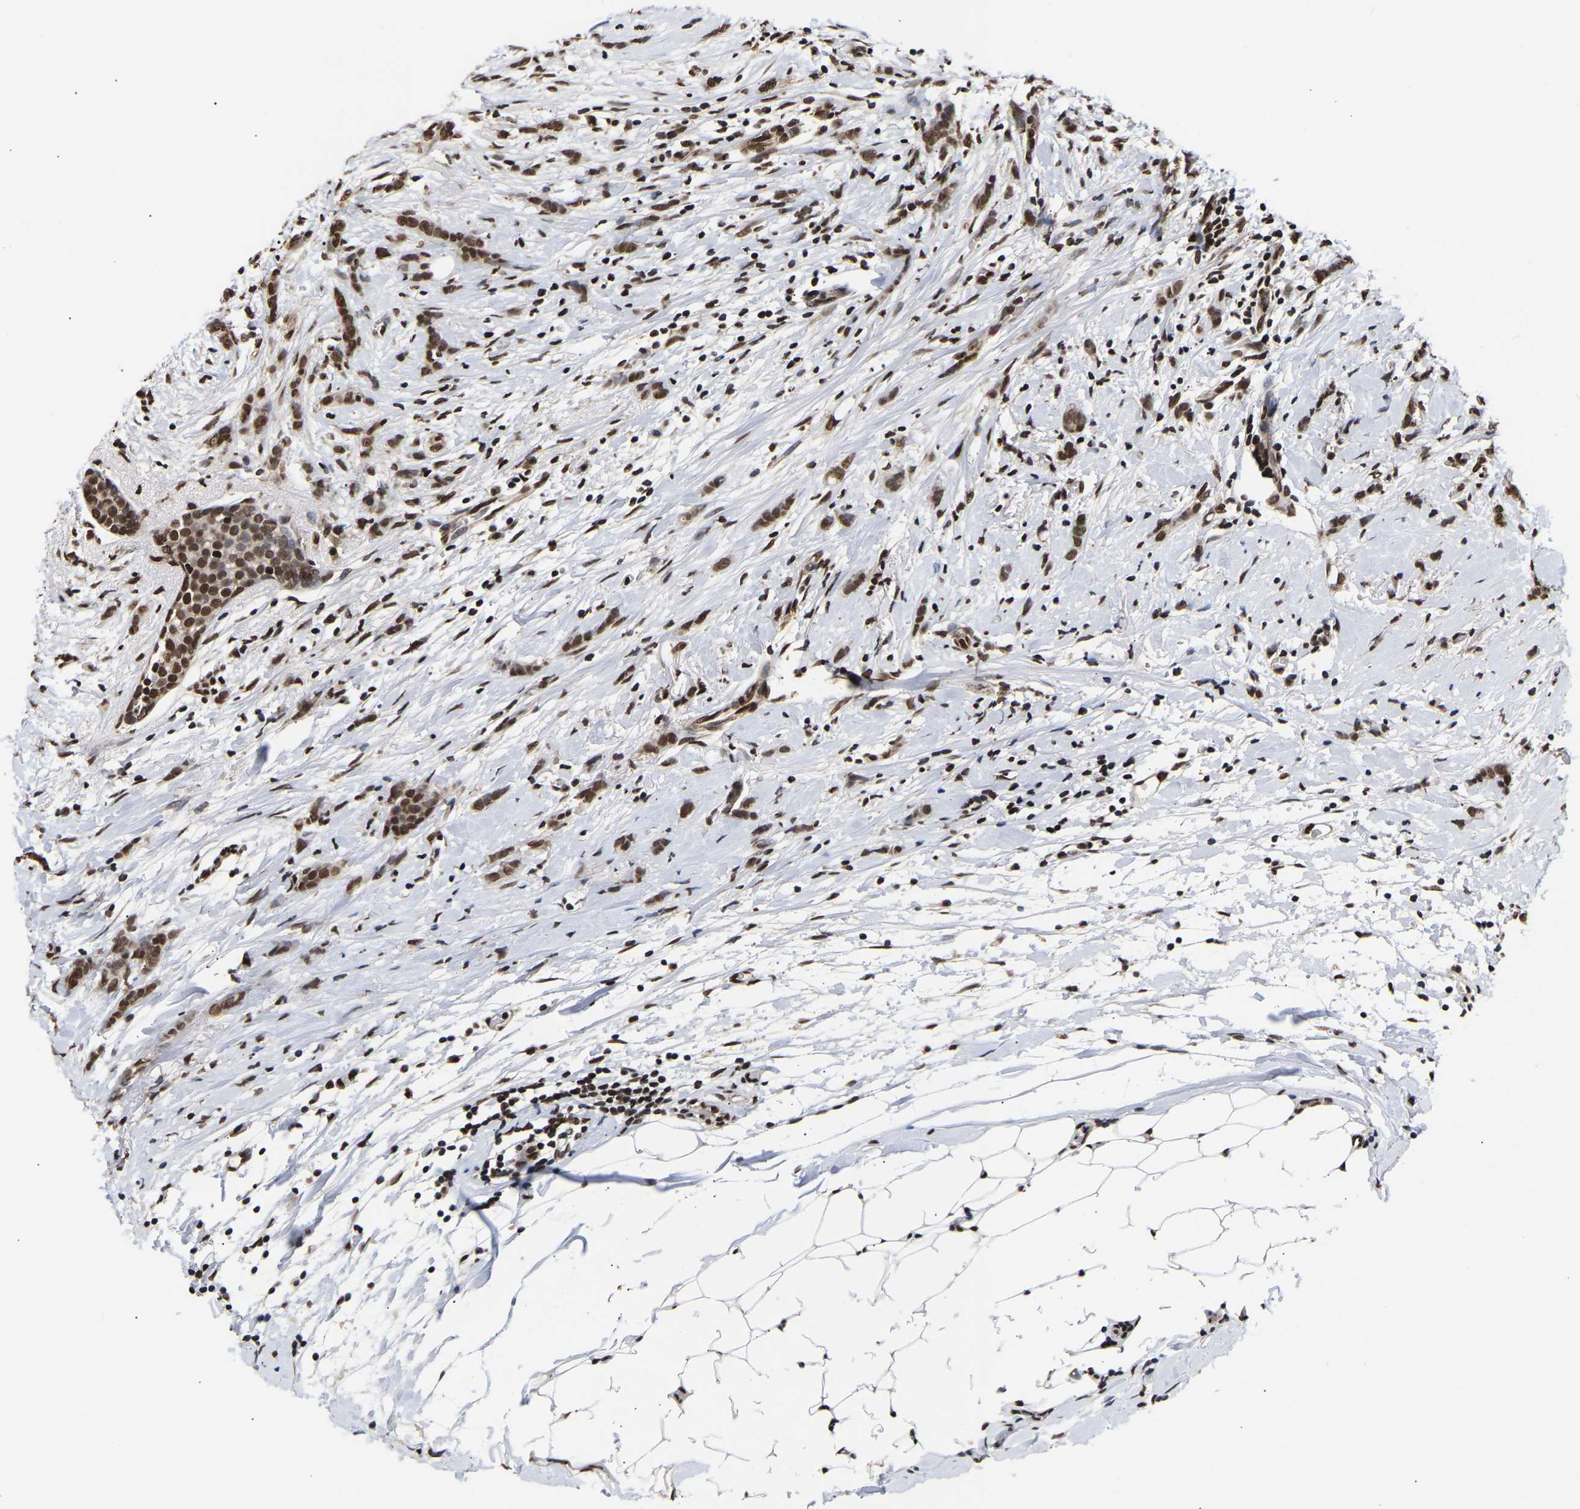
{"staining": {"intensity": "strong", "quantity": ">75%", "location": "nuclear"}, "tissue": "breast cancer", "cell_type": "Tumor cells", "image_type": "cancer", "snomed": [{"axis": "morphology", "description": "Lobular carcinoma, in situ"}, {"axis": "morphology", "description": "Lobular carcinoma"}, {"axis": "topography", "description": "Breast"}], "caption": "DAB (3,3'-diaminobenzidine) immunohistochemical staining of breast cancer (lobular carcinoma) displays strong nuclear protein staining in about >75% of tumor cells.", "gene": "PSIP1", "patient": {"sex": "female", "age": 41}}